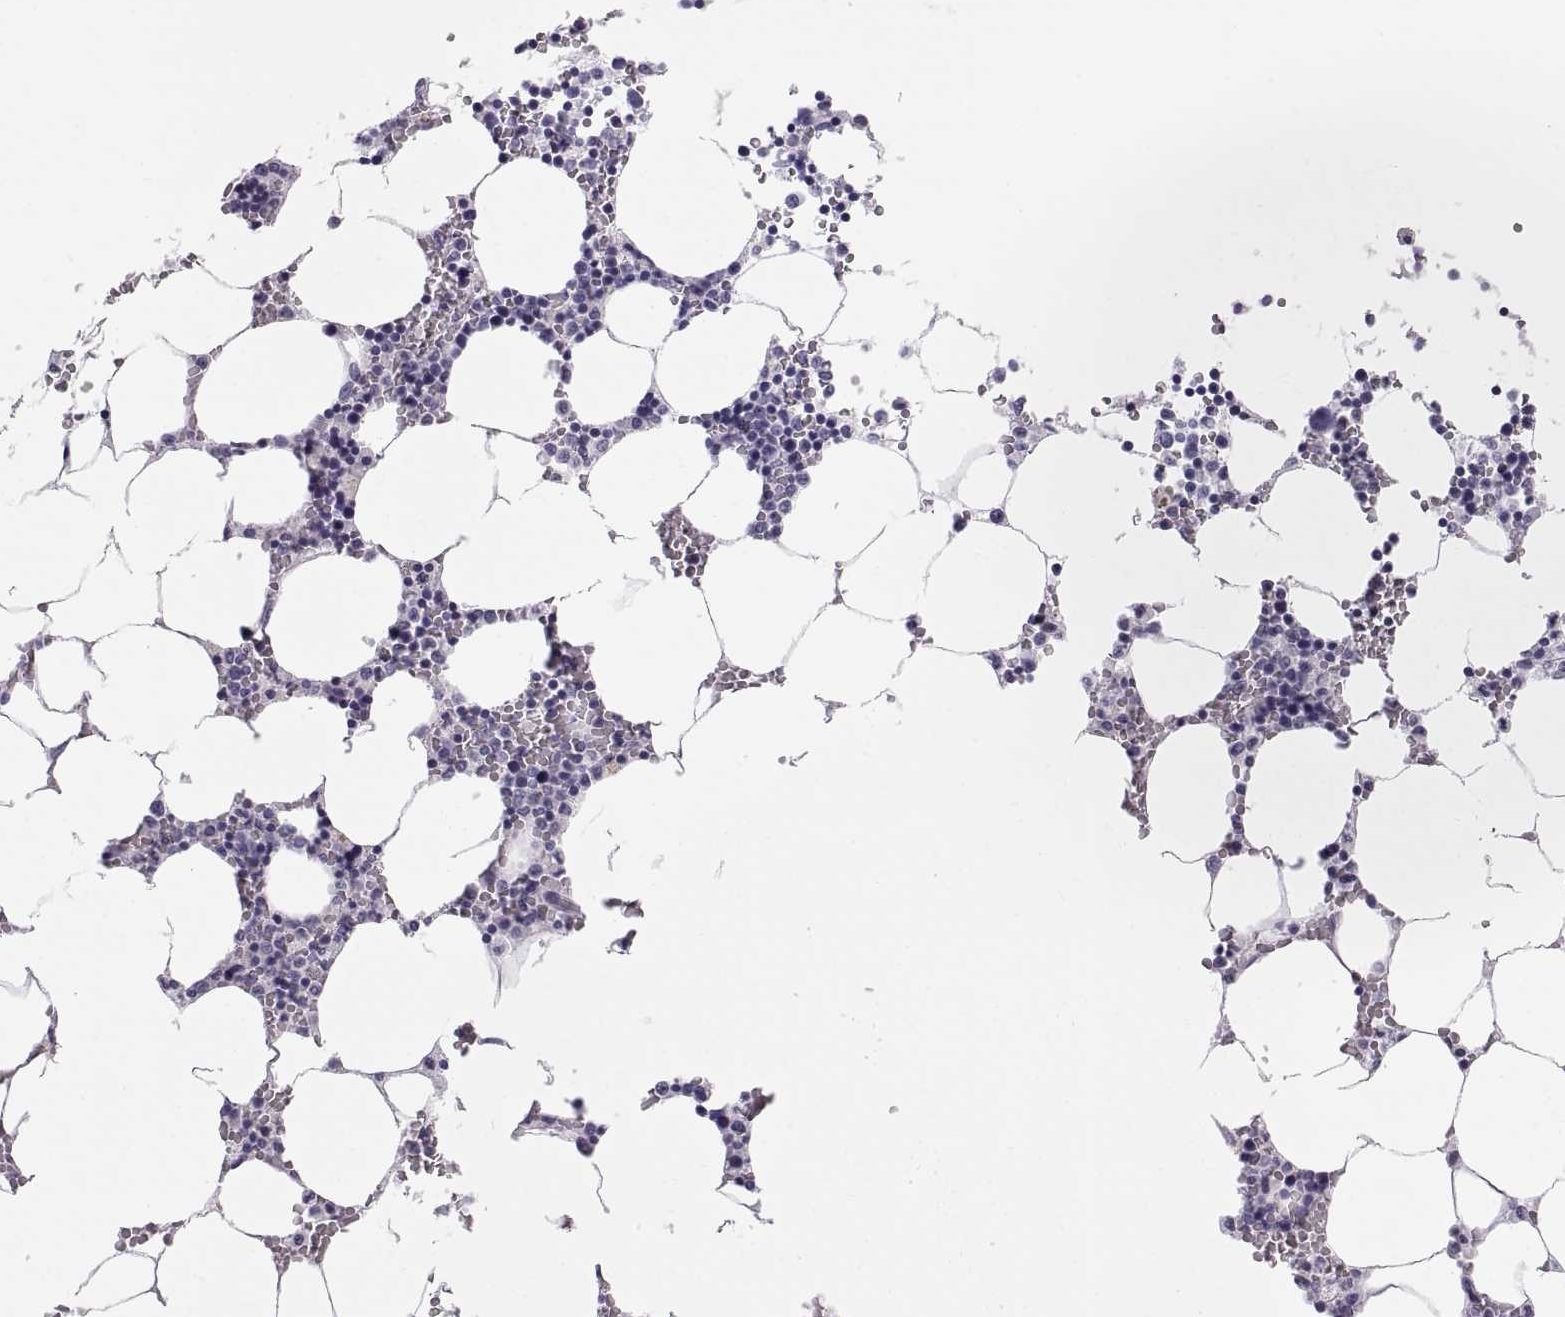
{"staining": {"intensity": "negative", "quantity": "none", "location": "none"}, "tissue": "bone marrow", "cell_type": "Hematopoietic cells", "image_type": "normal", "snomed": [{"axis": "morphology", "description": "Normal tissue, NOS"}, {"axis": "topography", "description": "Bone marrow"}], "caption": "IHC photomicrograph of unremarkable human bone marrow stained for a protein (brown), which shows no staining in hematopoietic cells.", "gene": "WFDC8", "patient": {"sex": "female", "age": 64}}